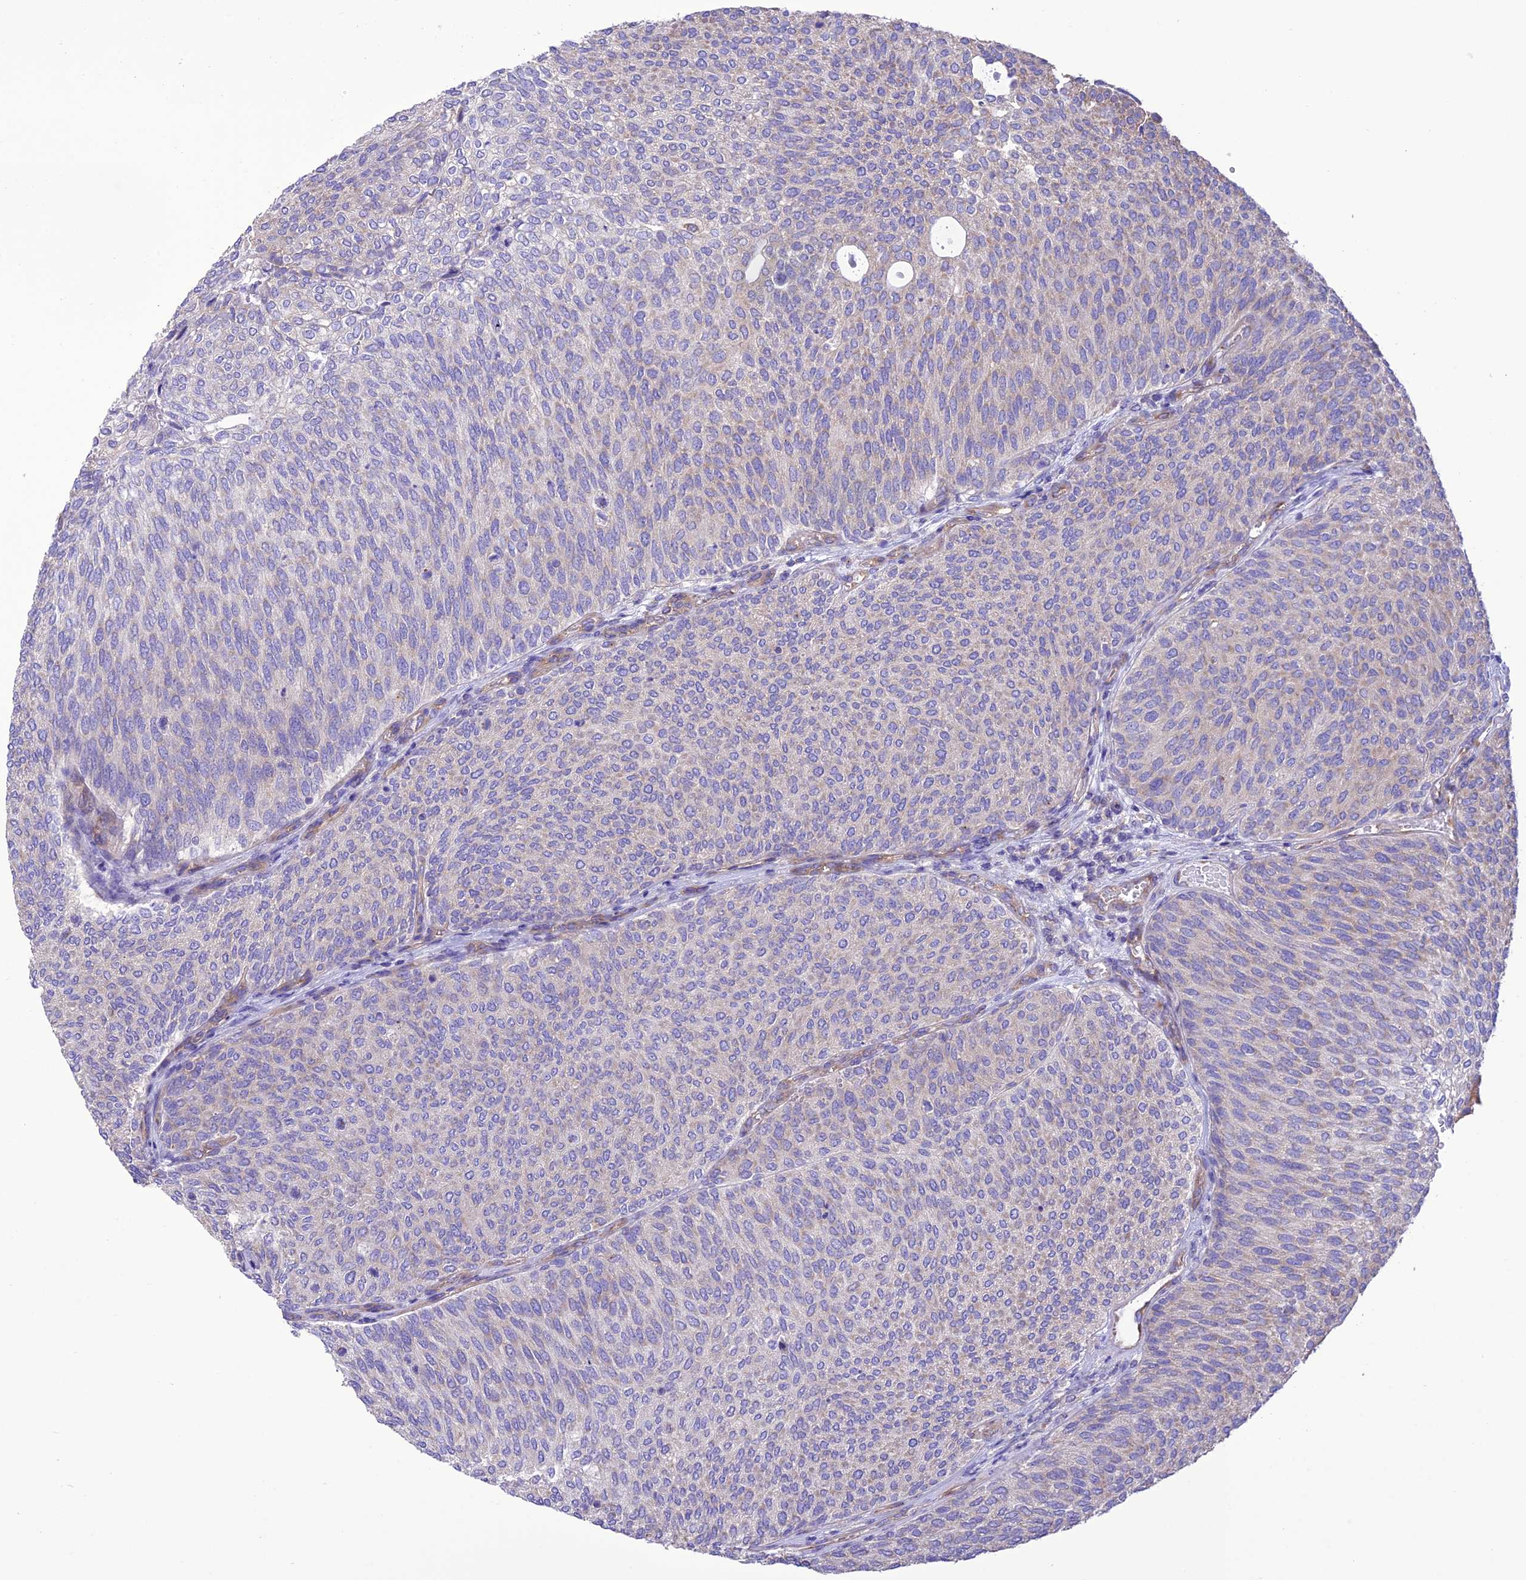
{"staining": {"intensity": "weak", "quantity": "<25%", "location": "cytoplasmic/membranous"}, "tissue": "urothelial cancer", "cell_type": "Tumor cells", "image_type": "cancer", "snomed": [{"axis": "morphology", "description": "Urothelial carcinoma, Low grade"}, {"axis": "topography", "description": "Urinary bladder"}], "caption": "Immunohistochemistry image of urothelial cancer stained for a protein (brown), which shows no positivity in tumor cells.", "gene": "MAP3K12", "patient": {"sex": "female", "age": 79}}